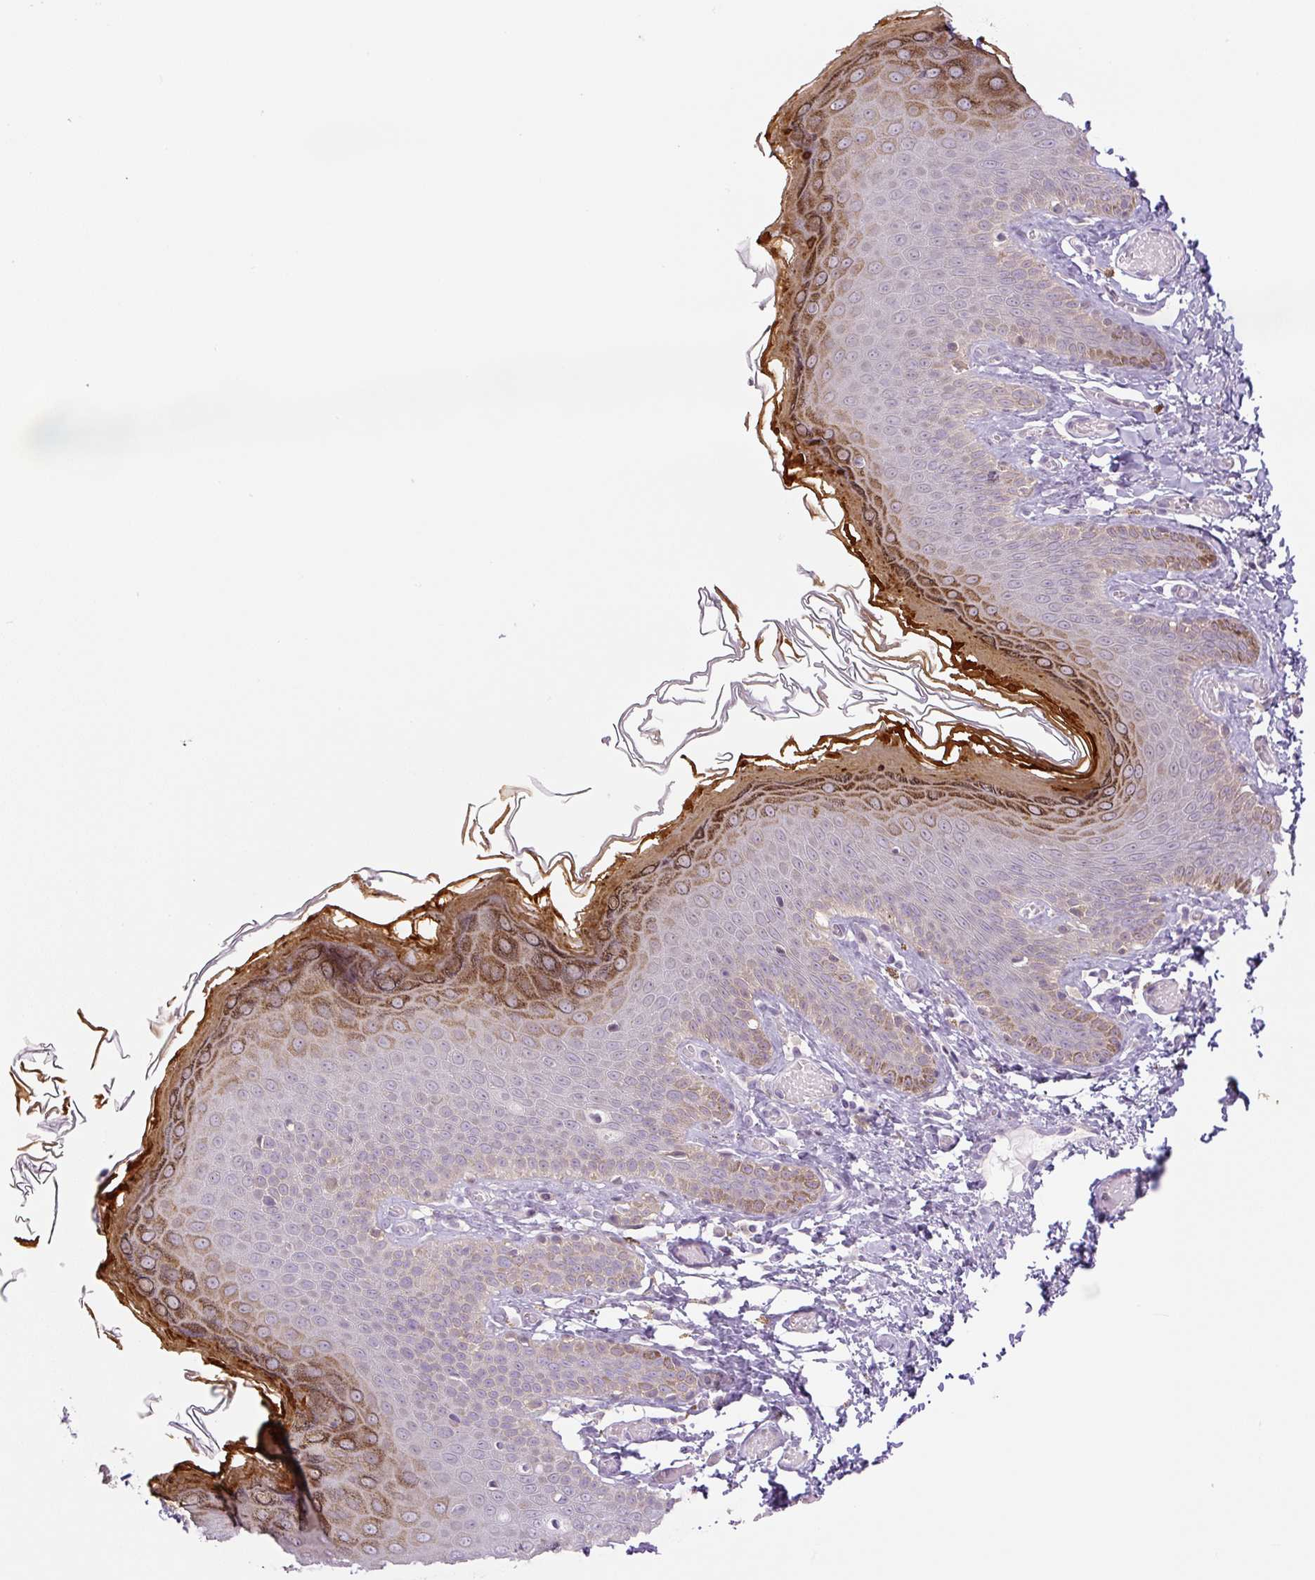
{"staining": {"intensity": "strong", "quantity": "<25%", "location": "cytoplasmic/membranous"}, "tissue": "skin", "cell_type": "Epidermal cells", "image_type": "normal", "snomed": [{"axis": "morphology", "description": "Normal tissue, NOS"}, {"axis": "topography", "description": "Anal"}], "caption": "A photomicrograph showing strong cytoplasmic/membranous staining in about <25% of epidermal cells in unremarkable skin, as visualized by brown immunohistochemical staining.", "gene": "SPSB2", "patient": {"sex": "female", "age": 40}}